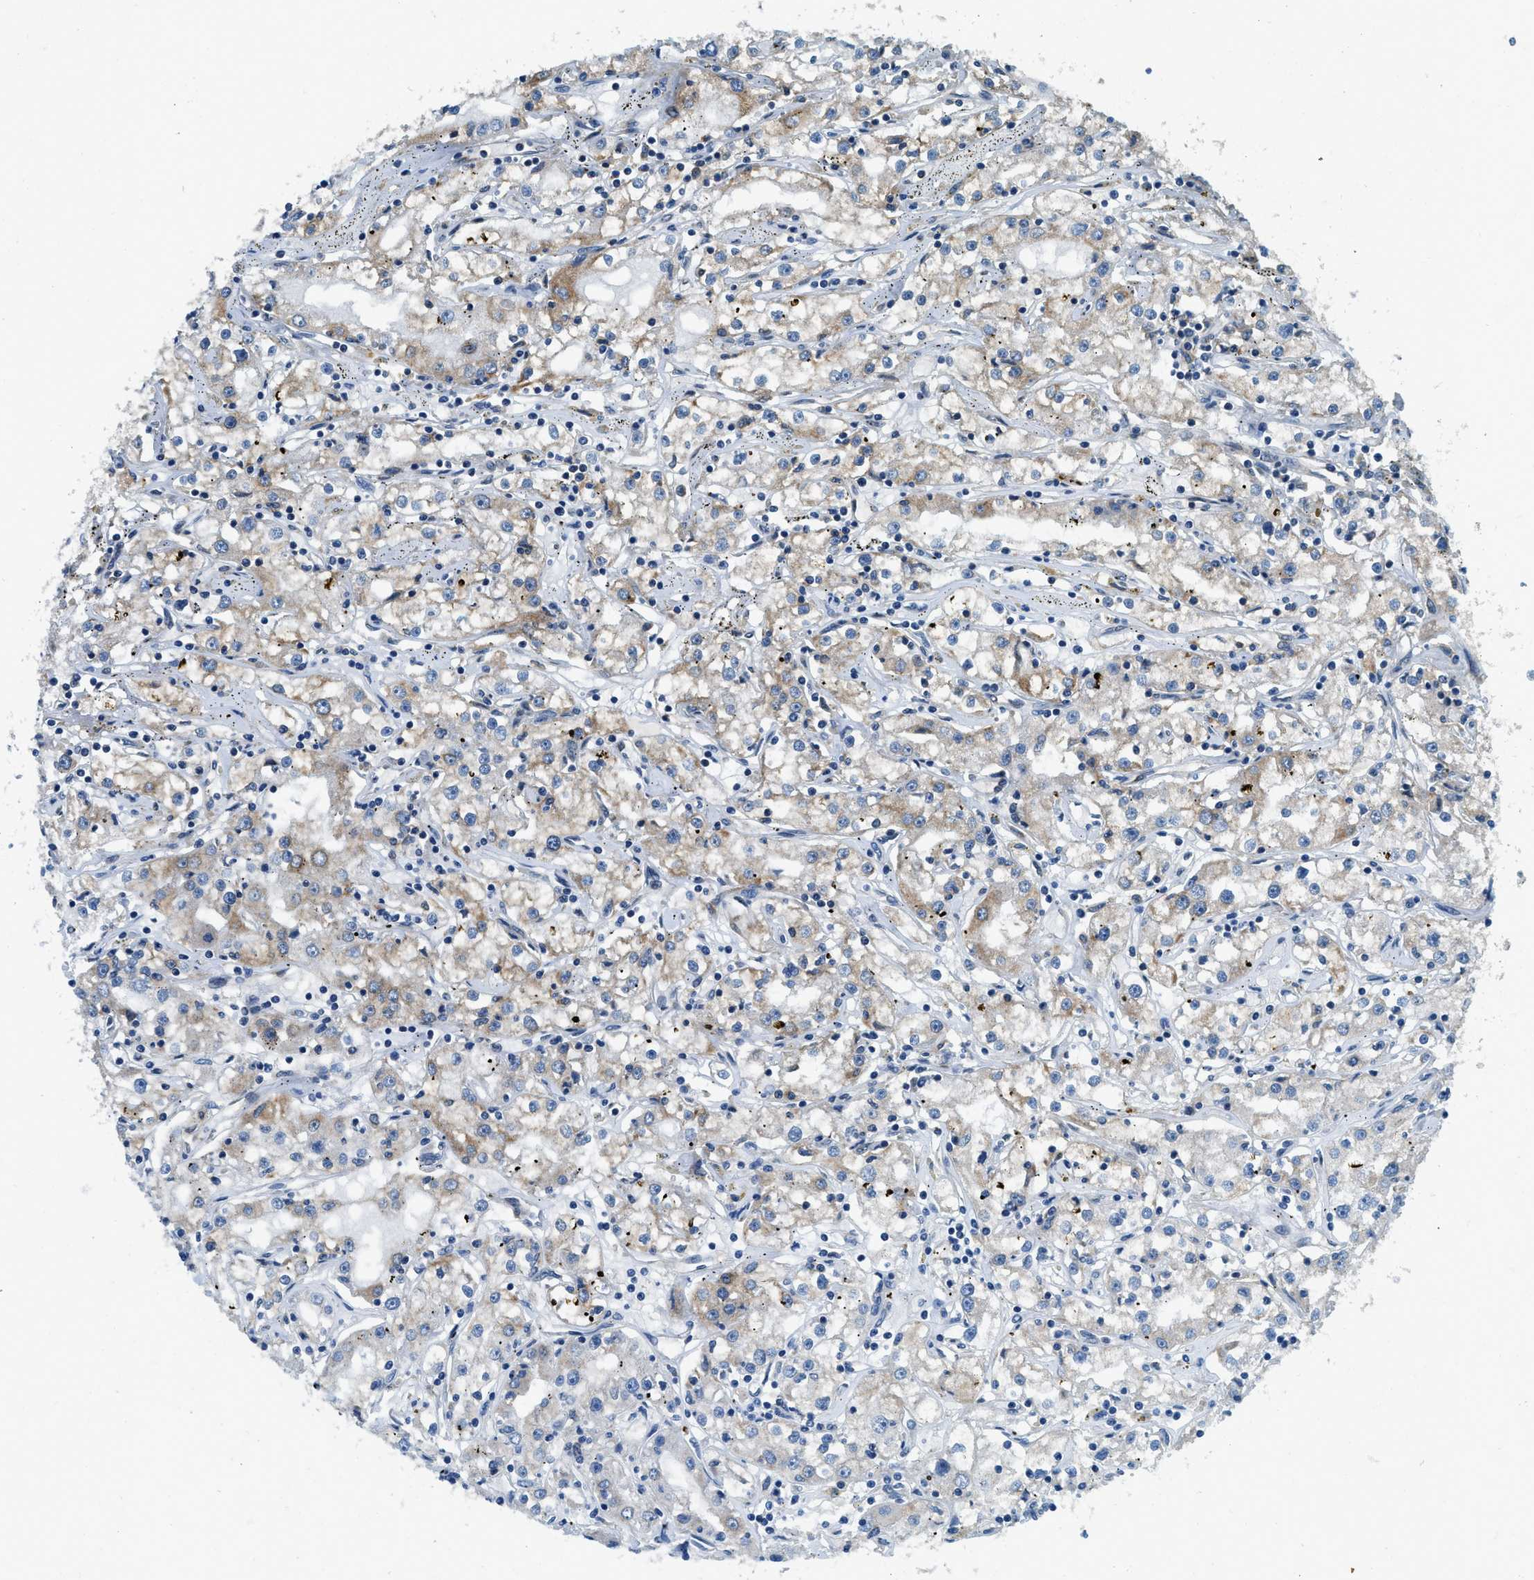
{"staining": {"intensity": "weak", "quantity": "25%-75%", "location": "cytoplasmic/membranous"}, "tissue": "renal cancer", "cell_type": "Tumor cells", "image_type": "cancer", "snomed": [{"axis": "morphology", "description": "Adenocarcinoma, NOS"}, {"axis": "topography", "description": "Kidney"}], "caption": "Weak cytoplasmic/membranous staining for a protein is seen in approximately 25%-75% of tumor cells of renal adenocarcinoma using immunohistochemistry (IHC).", "gene": "BCAP31", "patient": {"sex": "male", "age": 56}}